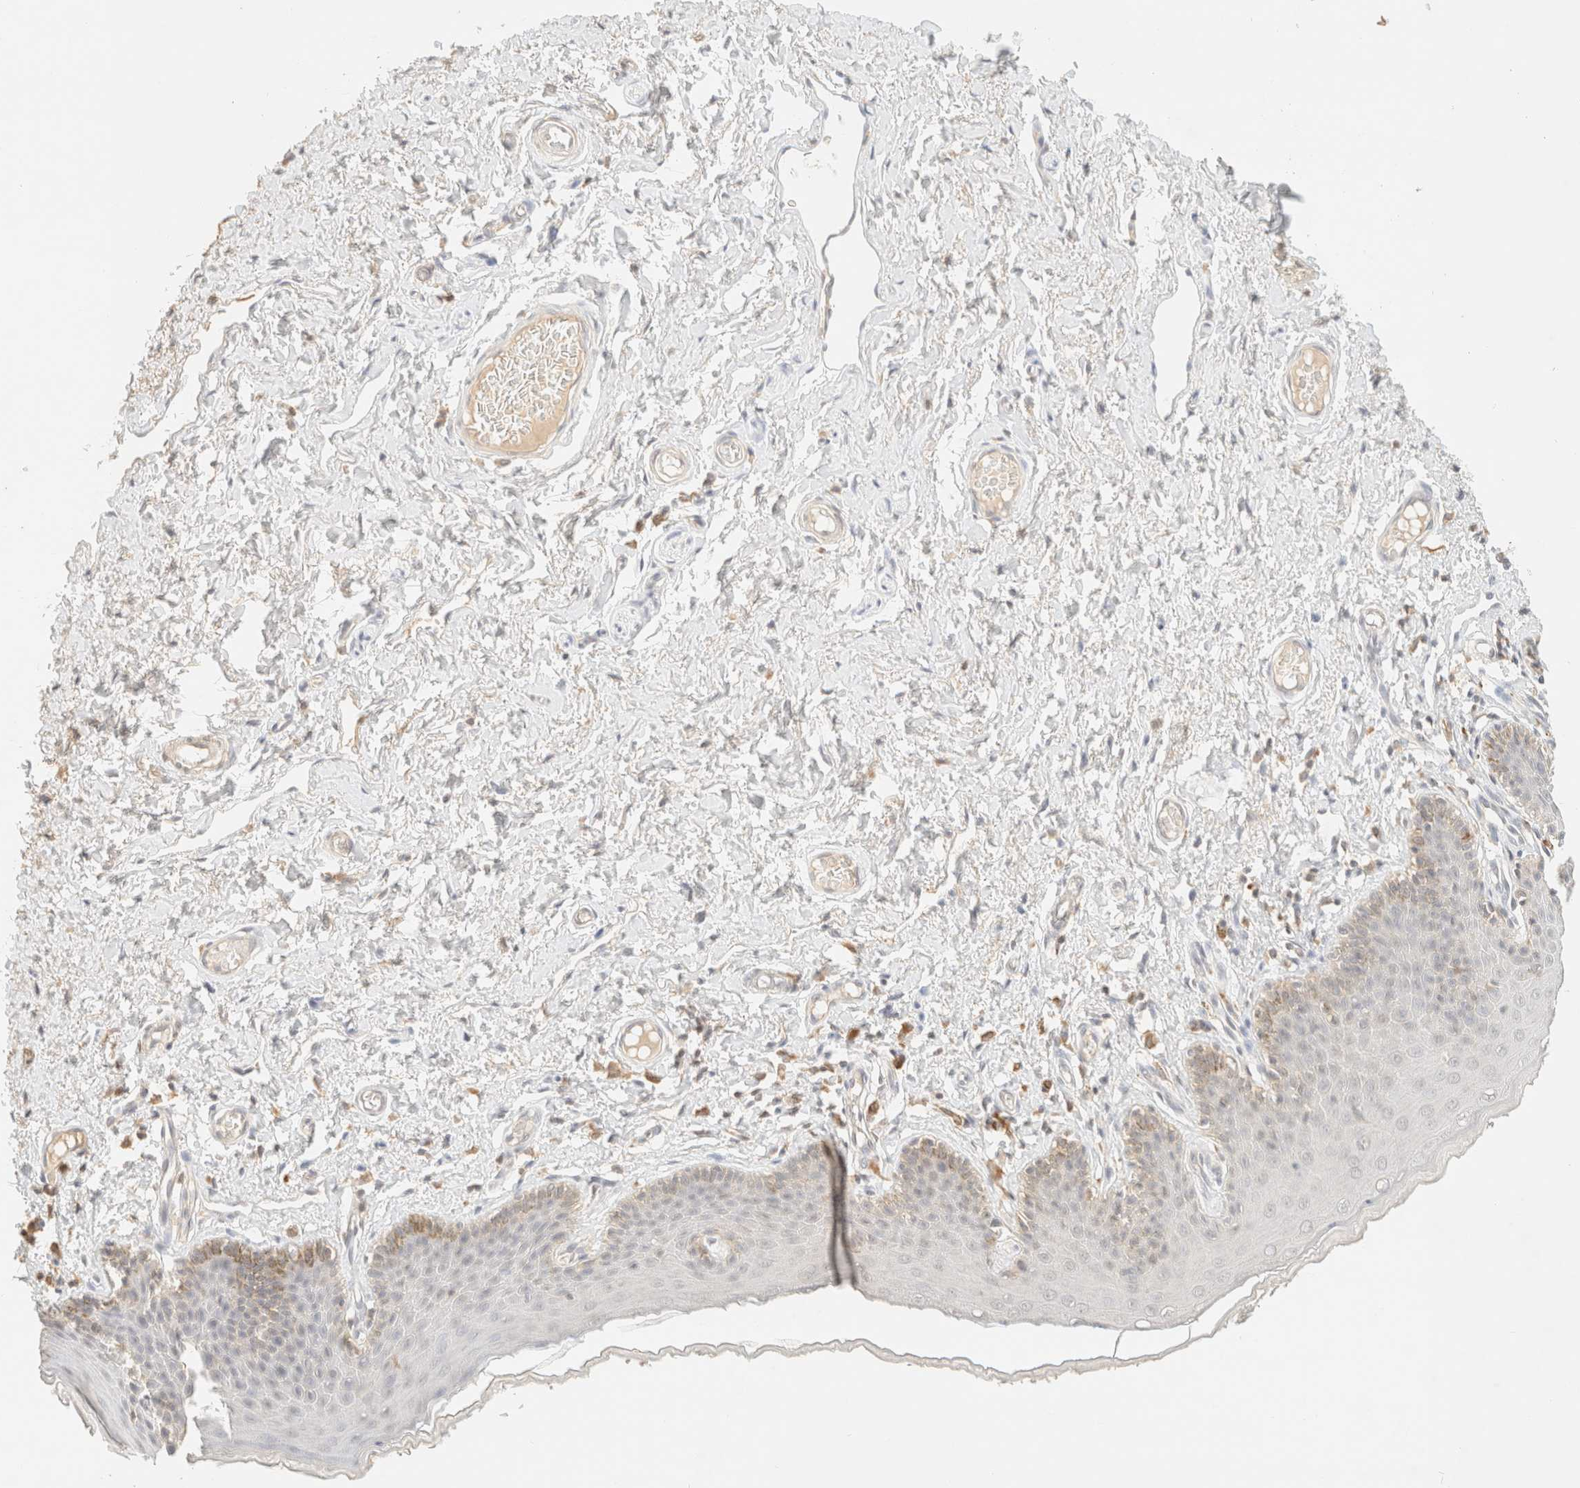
{"staining": {"intensity": "moderate", "quantity": "<25%", "location": "cytoplasmic/membranous"}, "tissue": "skin", "cell_type": "Epidermal cells", "image_type": "normal", "snomed": [{"axis": "morphology", "description": "Normal tissue, NOS"}, {"axis": "topography", "description": "Vulva"}], "caption": "High-power microscopy captured an immunohistochemistry photomicrograph of benign skin, revealing moderate cytoplasmic/membranous staining in about <25% of epidermal cells. The staining is performed using DAB (3,3'-diaminobenzidine) brown chromogen to label protein expression. The nuclei are counter-stained blue using hematoxylin.", "gene": "TIMD4", "patient": {"sex": "female", "age": 66}}